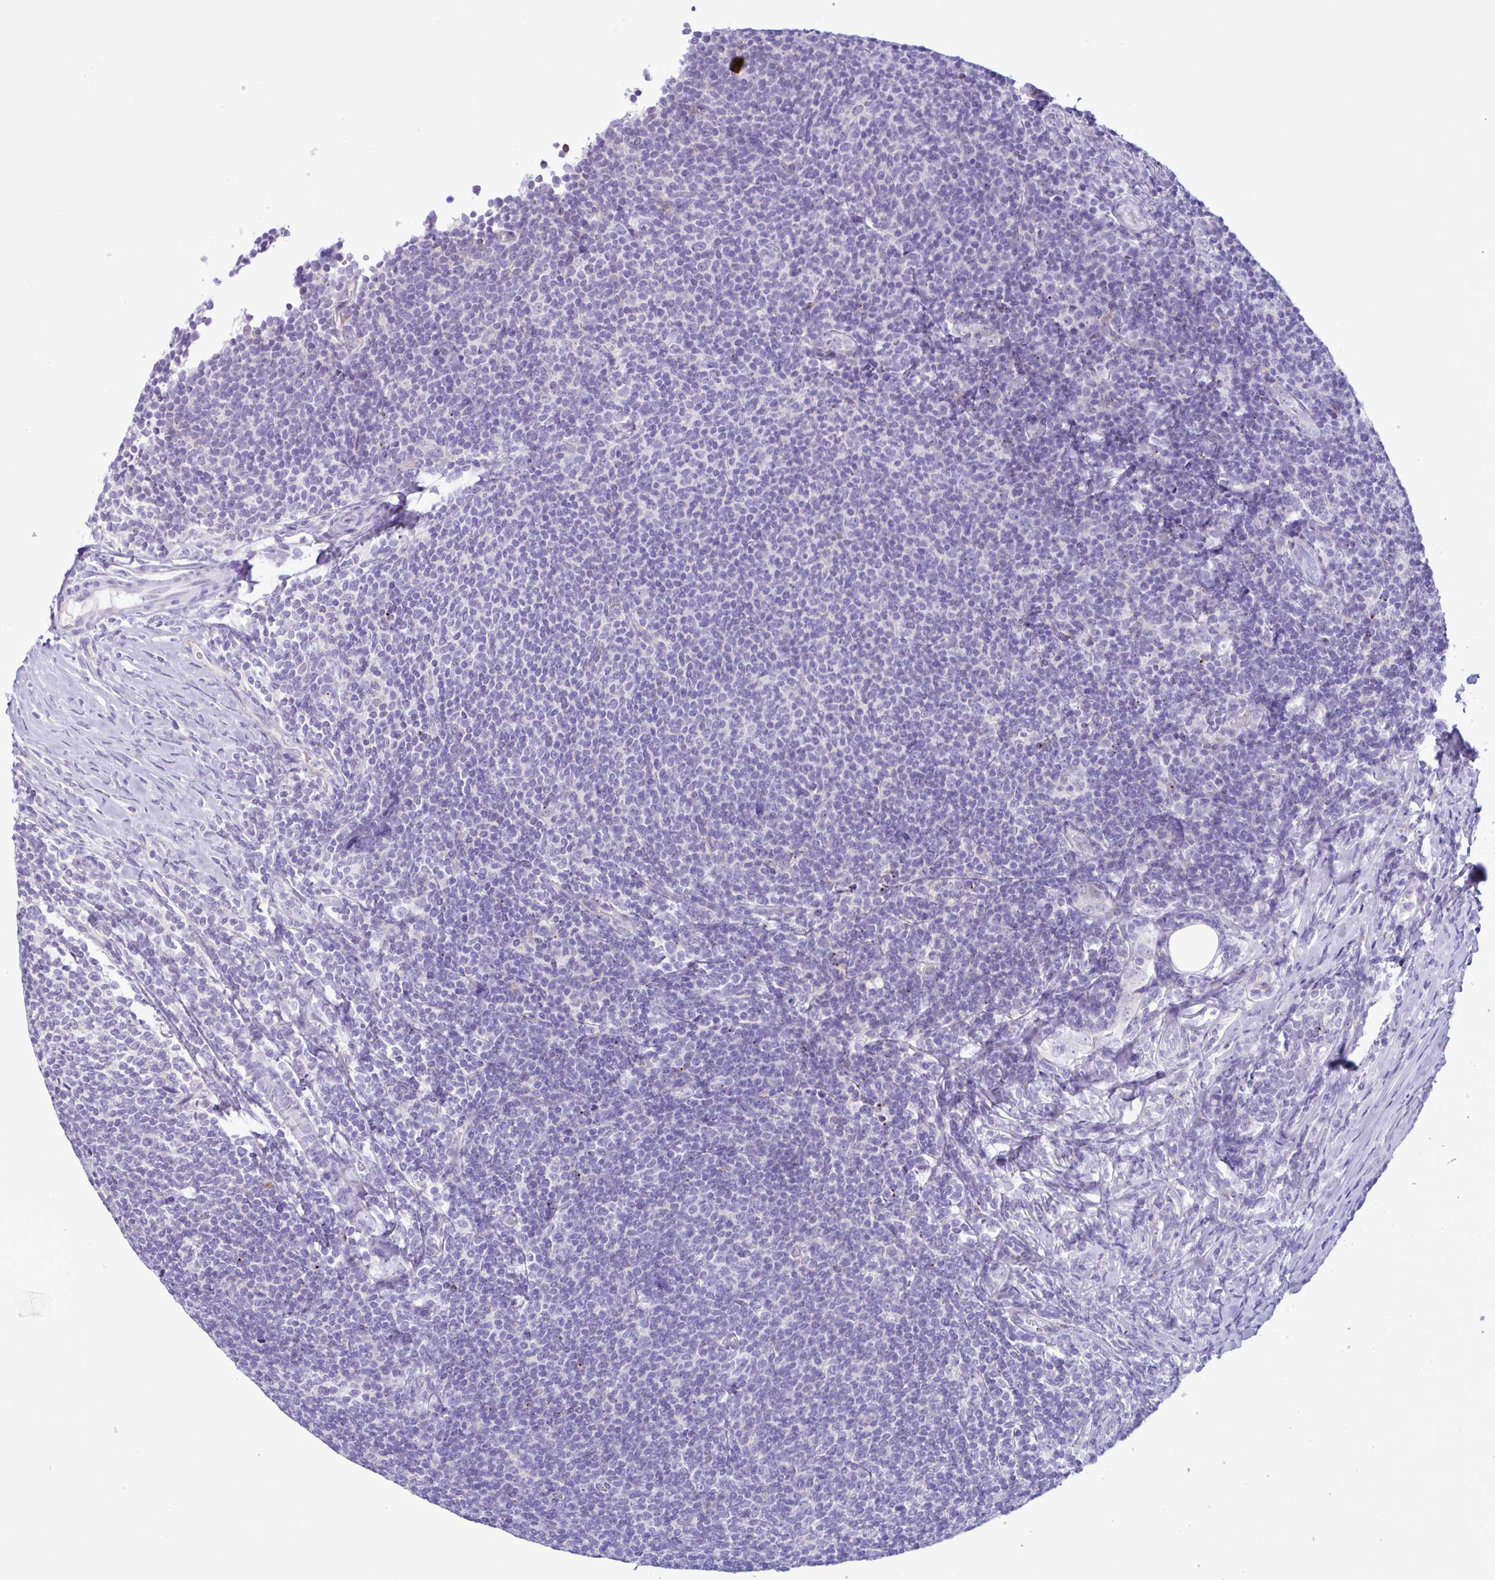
{"staining": {"intensity": "negative", "quantity": "none", "location": "none"}, "tissue": "lymphoma", "cell_type": "Tumor cells", "image_type": "cancer", "snomed": [{"axis": "morphology", "description": "Malignant lymphoma, non-Hodgkin's type, Low grade"}, {"axis": "topography", "description": "Lymph node"}], "caption": "Low-grade malignant lymphoma, non-Hodgkin's type stained for a protein using IHC exhibits no expression tumor cells.", "gene": "SREBF1", "patient": {"sex": "male", "age": 52}}